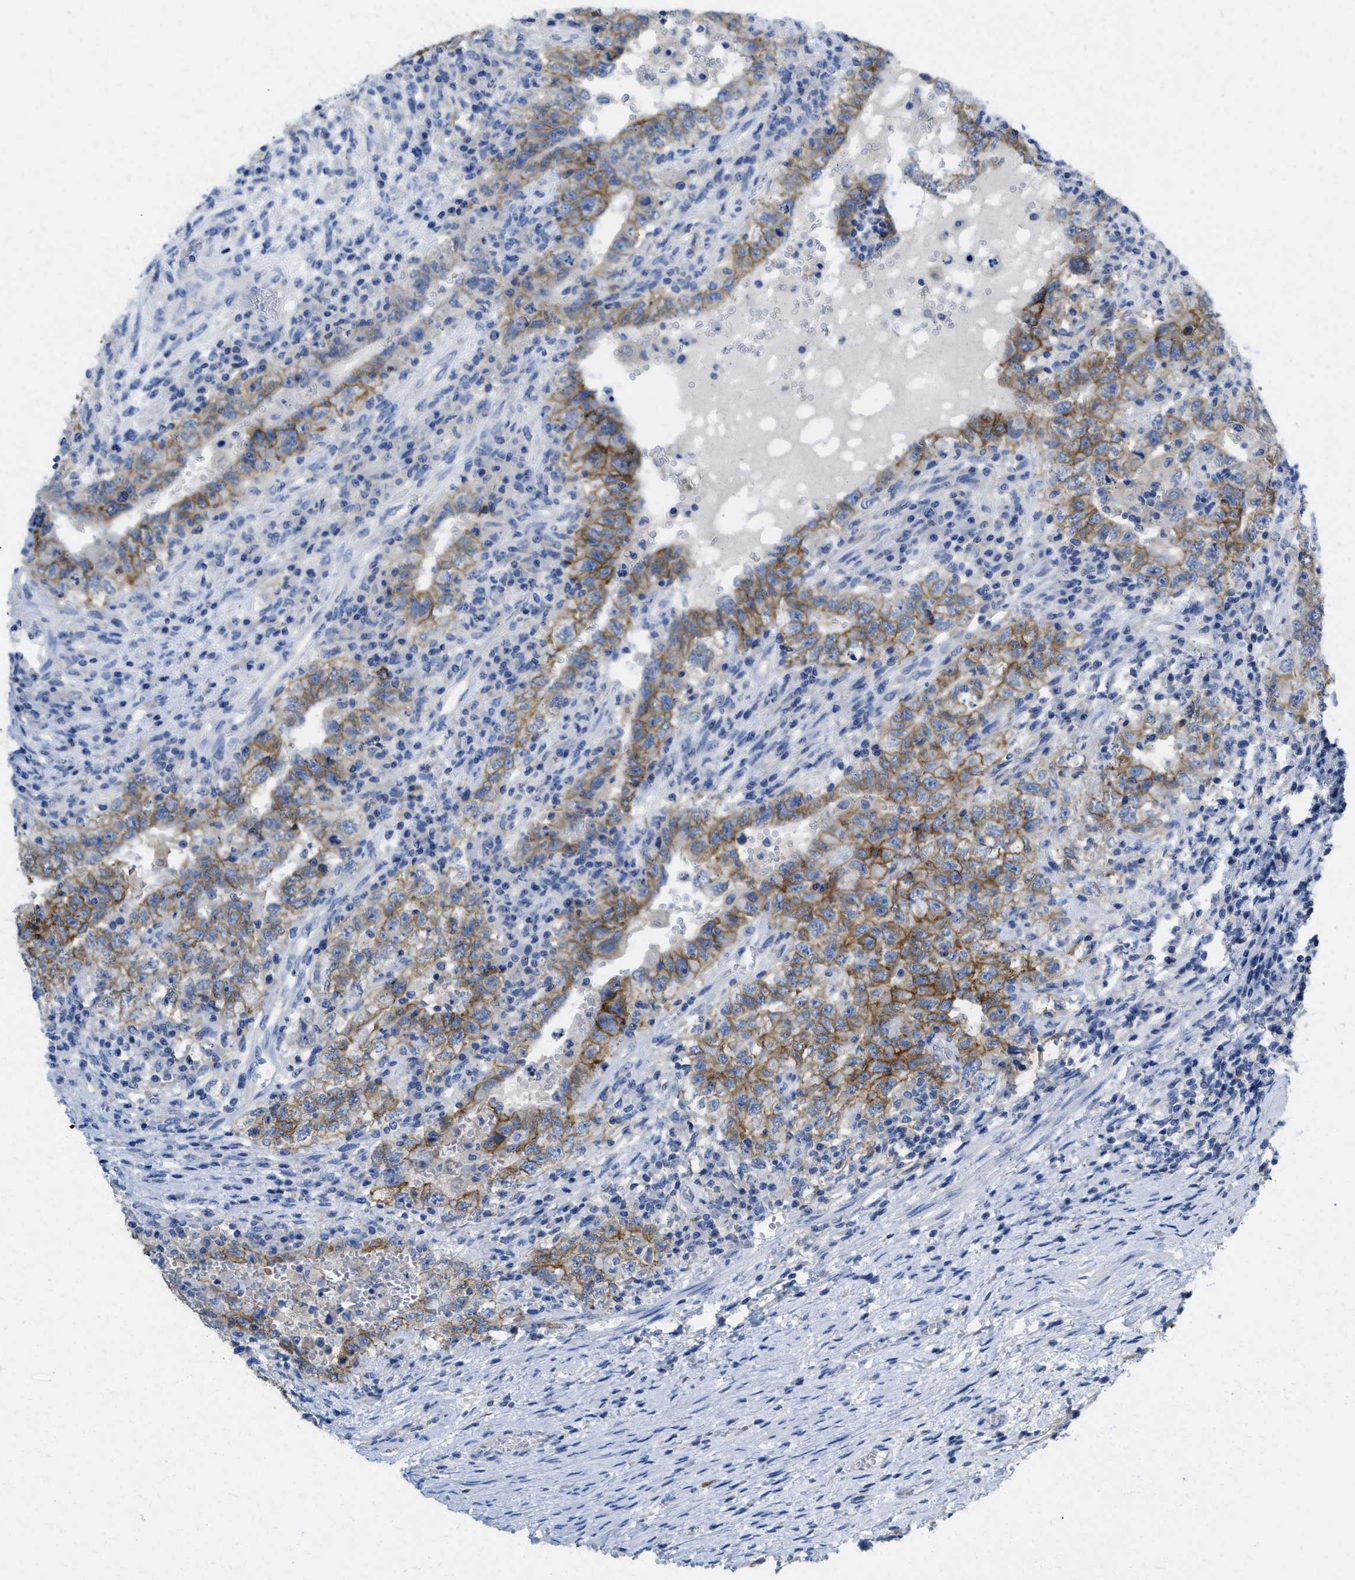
{"staining": {"intensity": "moderate", "quantity": ">75%", "location": "cytoplasmic/membranous"}, "tissue": "testis cancer", "cell_type": "Tumor cells", "image_type": "cancer", "snomed": [{"axis": "morphology", "description": "Carcinoma, Embryonal, NOS"}, {"axis": "topography", "description": "Testis"}], "caption": "Protein expression analysis of human testis cancer reveals moderate cytoplasmic/membranous positivity in about >75% of tumor cells.", "gene": "CNNM4", "patient": {"sex": "male", "age": 26}}